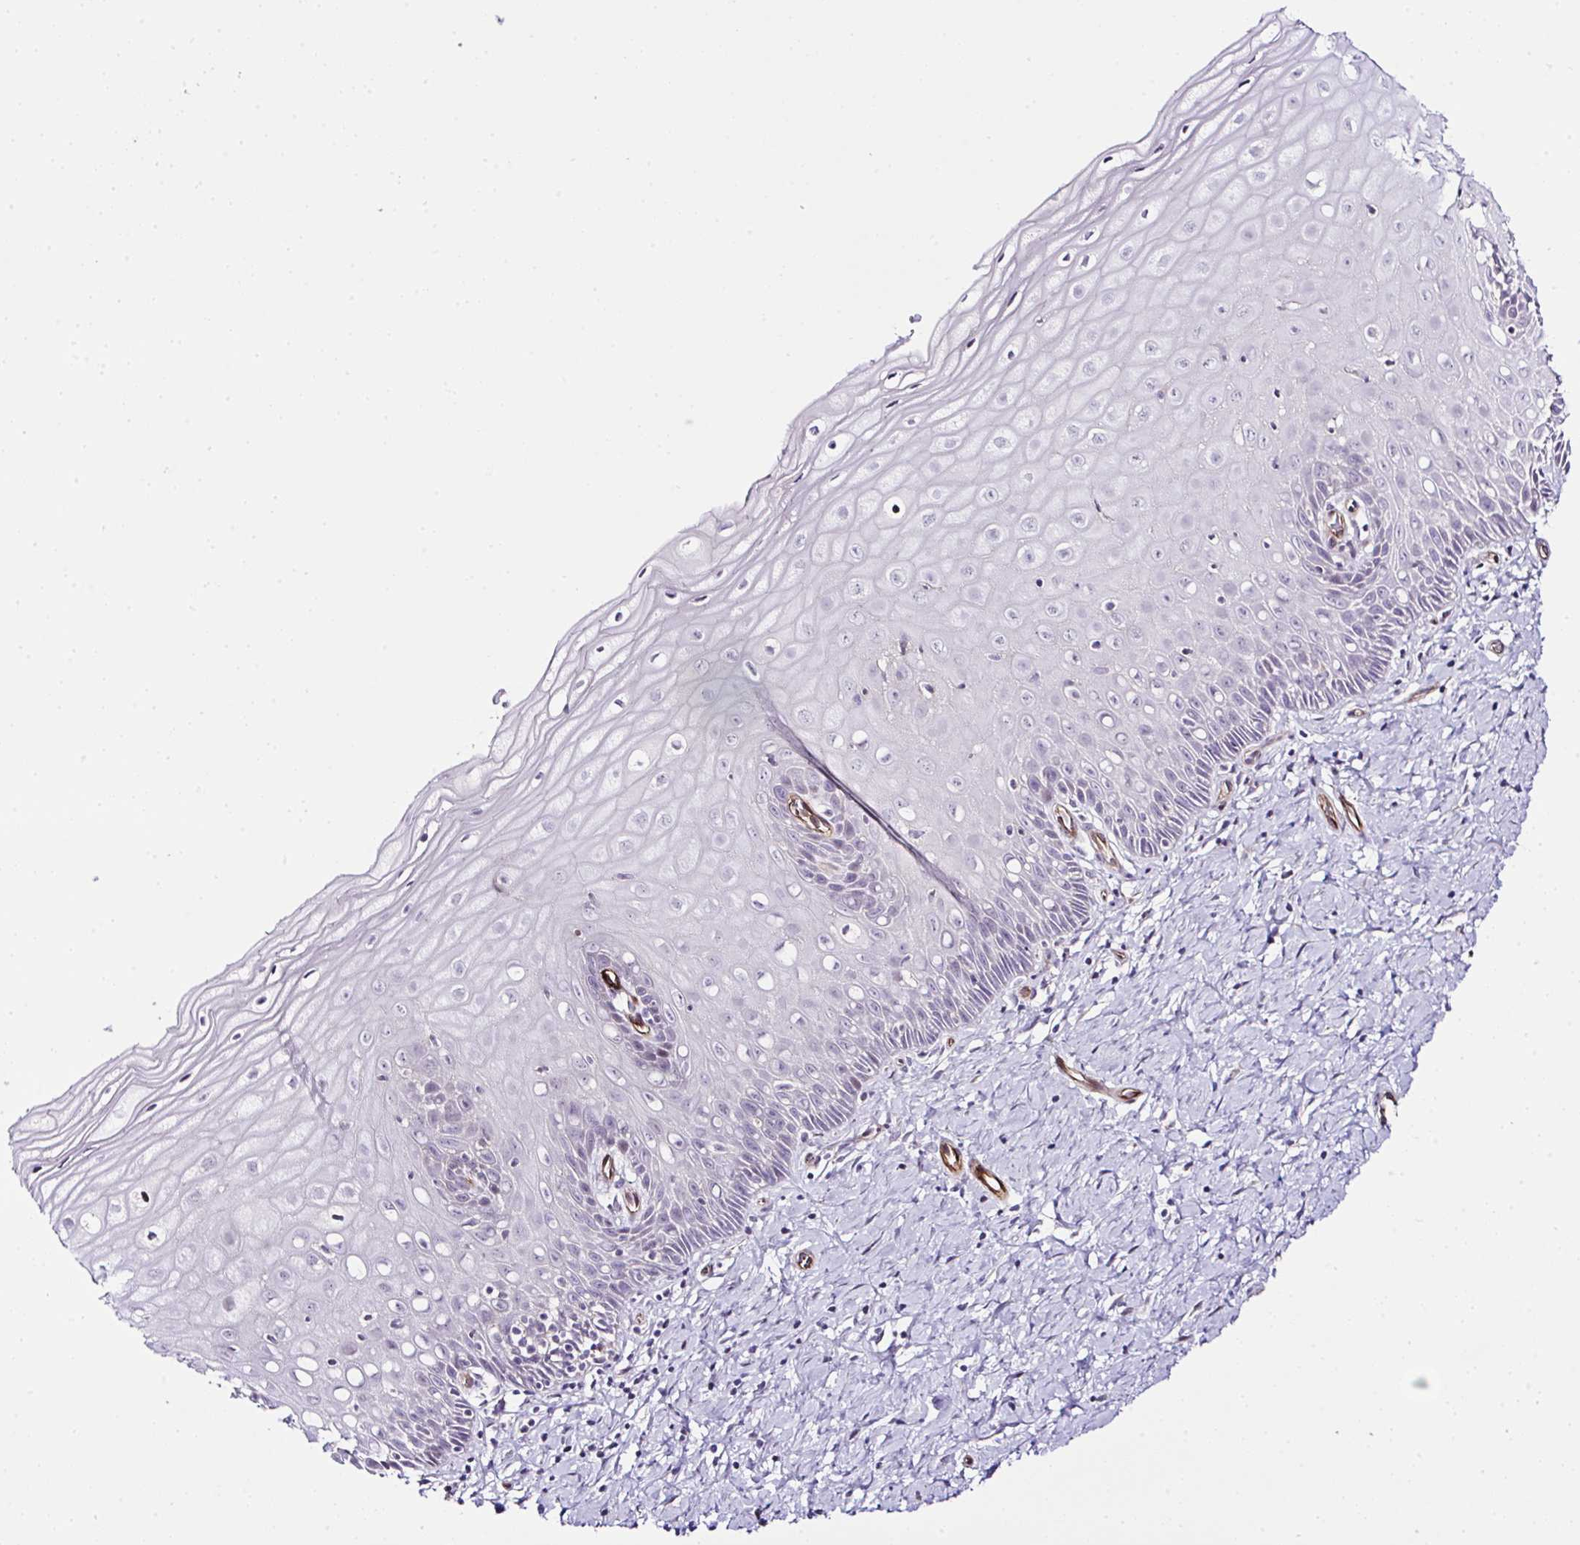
{"staining": {"intensity": "negative", "quantity": "none", "location": "none"}, "tissue": "cervix", "cell_type": "Glandular cells", "image_type": "normal", "snomed": [{"axis": "morphology", "description": "Normal tissue, NOS"}, {"axis": "topography", "description": "Cervix"}], "caption": "Immunohistochemical staining of unremarkable human cervix demonstrates no significant staining in glandular cells.", "gene": "FBXO34", "patient": {"sex": "female", "age": 37}}